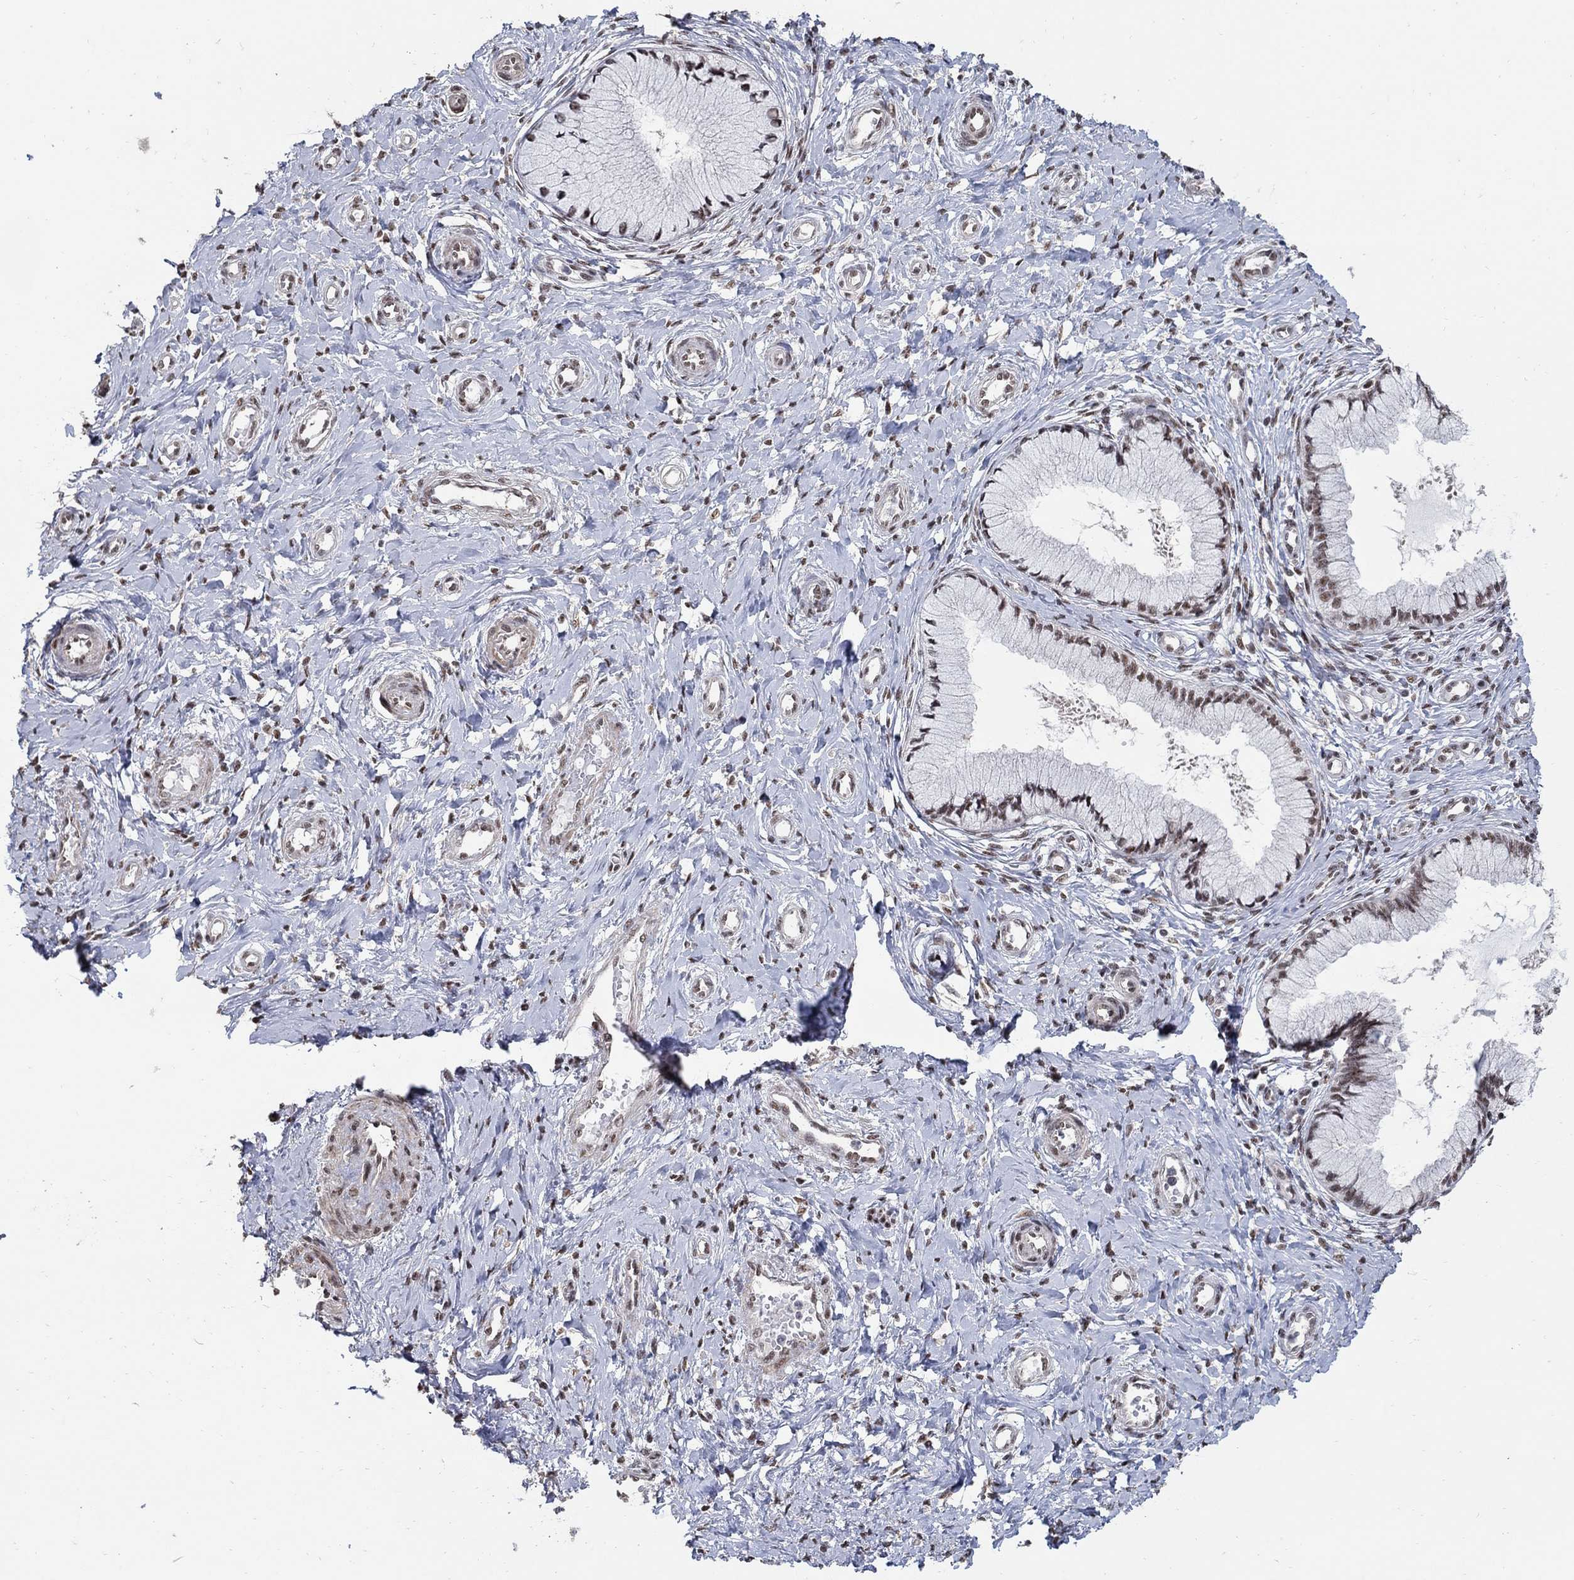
{"staining": {"intensity": "moderate", "quantity": ">75%", "location": "nuclear"}, "tissue": "cervix", "cell_type": "Glandular cells", "image_type": "normal", "snomed": [{"axis": "morphology", "description": "Normal tissue, NOS"}, {"axis": "topography", "description": "Cervix"}], "caption": "Immunohistochemical staining of benign human cervix shows moderate nuclear protein staining in about >75% of glandular cells.", "gene": "PNISR", "patient": {"sex": "female", "age": 37}}